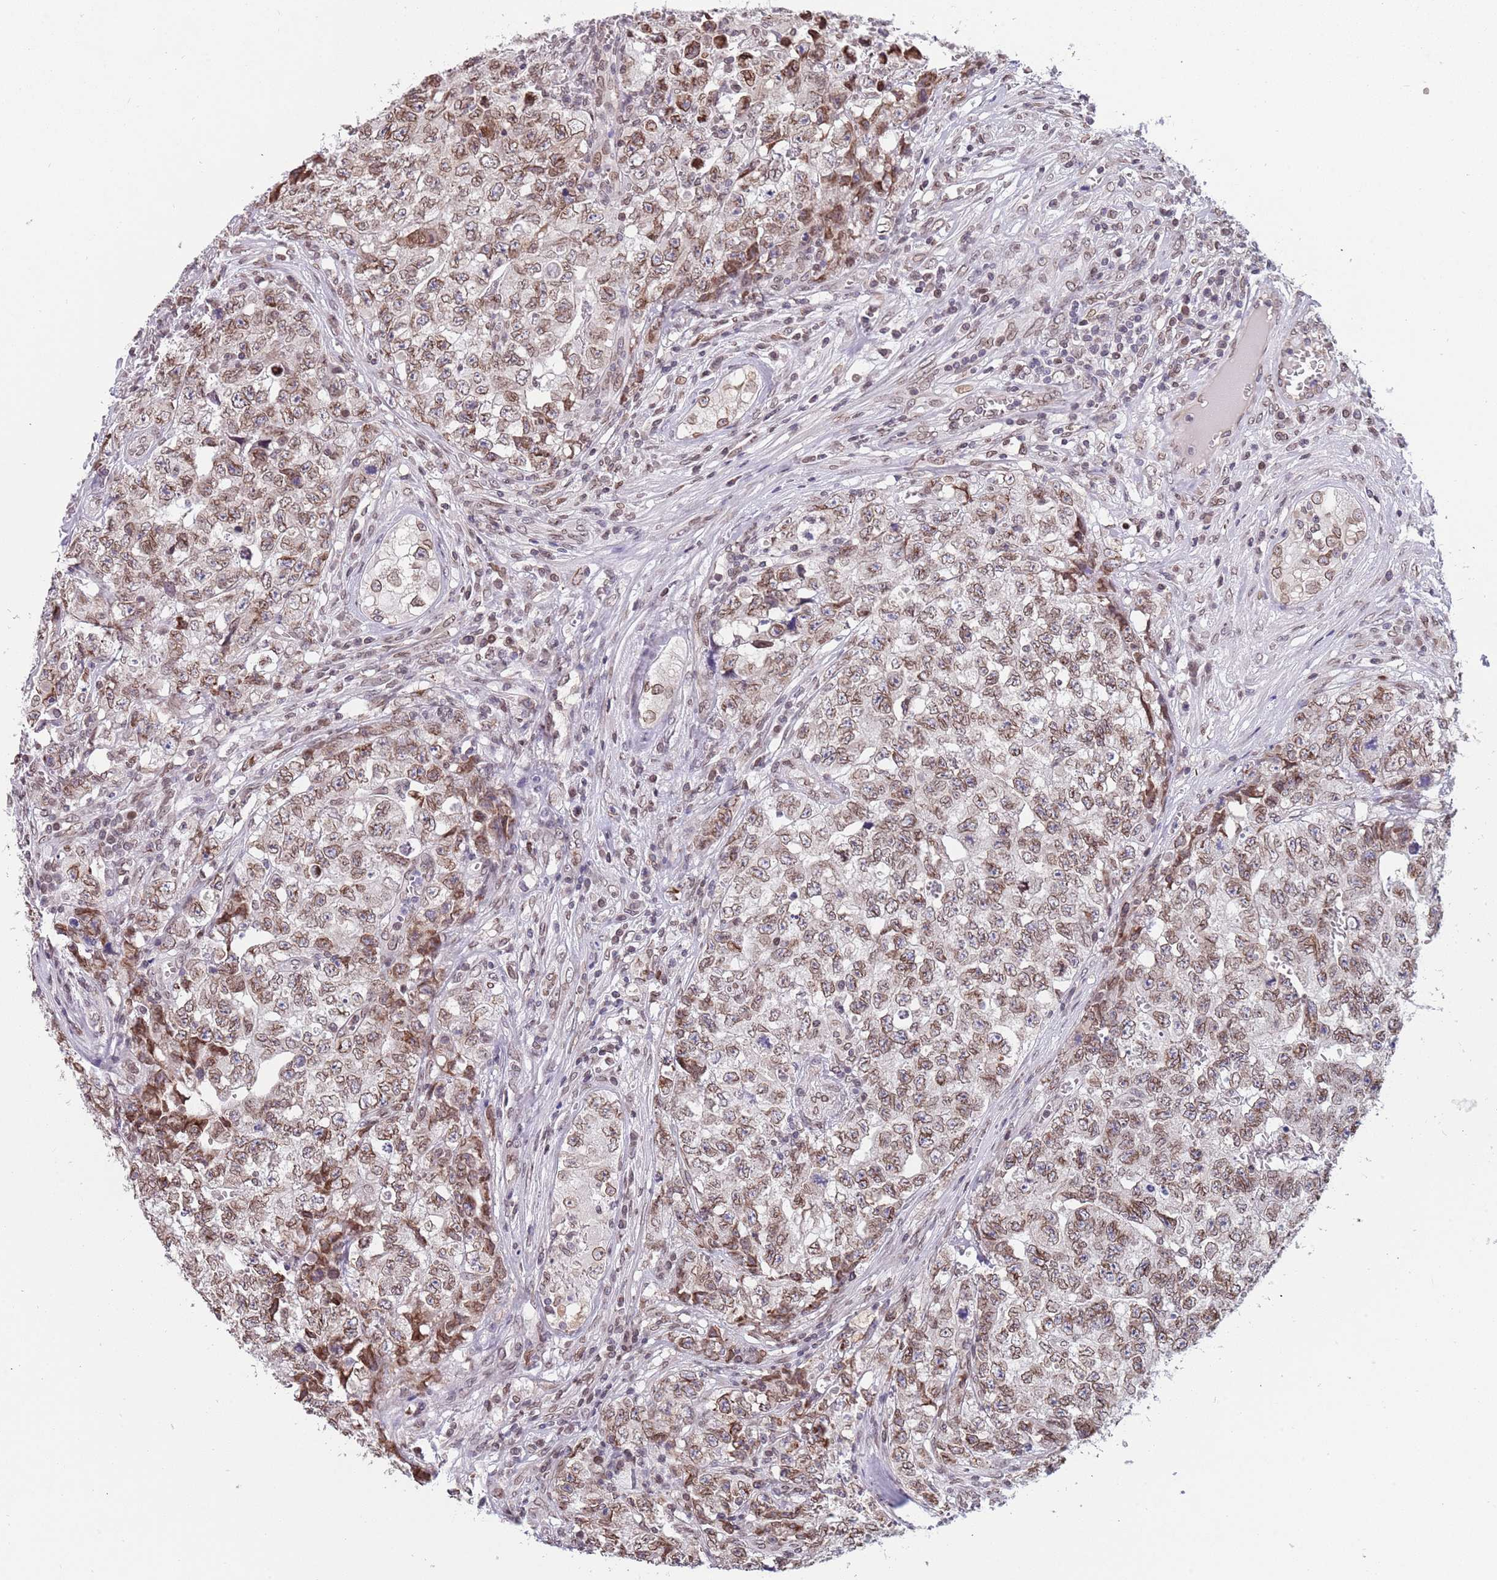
{"staining": {"intensity": "moderate", "quantity": ">75%", "location": "cytoplasmic/membranous,nuclear"}, "tissue": "testis cancer", "cell_type": "Tumor cells", "image_type": "cancer", "snomed": [{"axis": "morphology", "description": "Carcinoma, Embryonal, NOS"}, {"axis": "topography", "description": "Testis"}], "caption": "Human testis embryonal carcinoma stained with a brown dye demonstrates moderate cytoplasmic/membranous and nuclear positive positivity in approximately >75% of tumor cells.", "gene": "KLHDC2", "patient": {"sex": "male", "age": 31}}